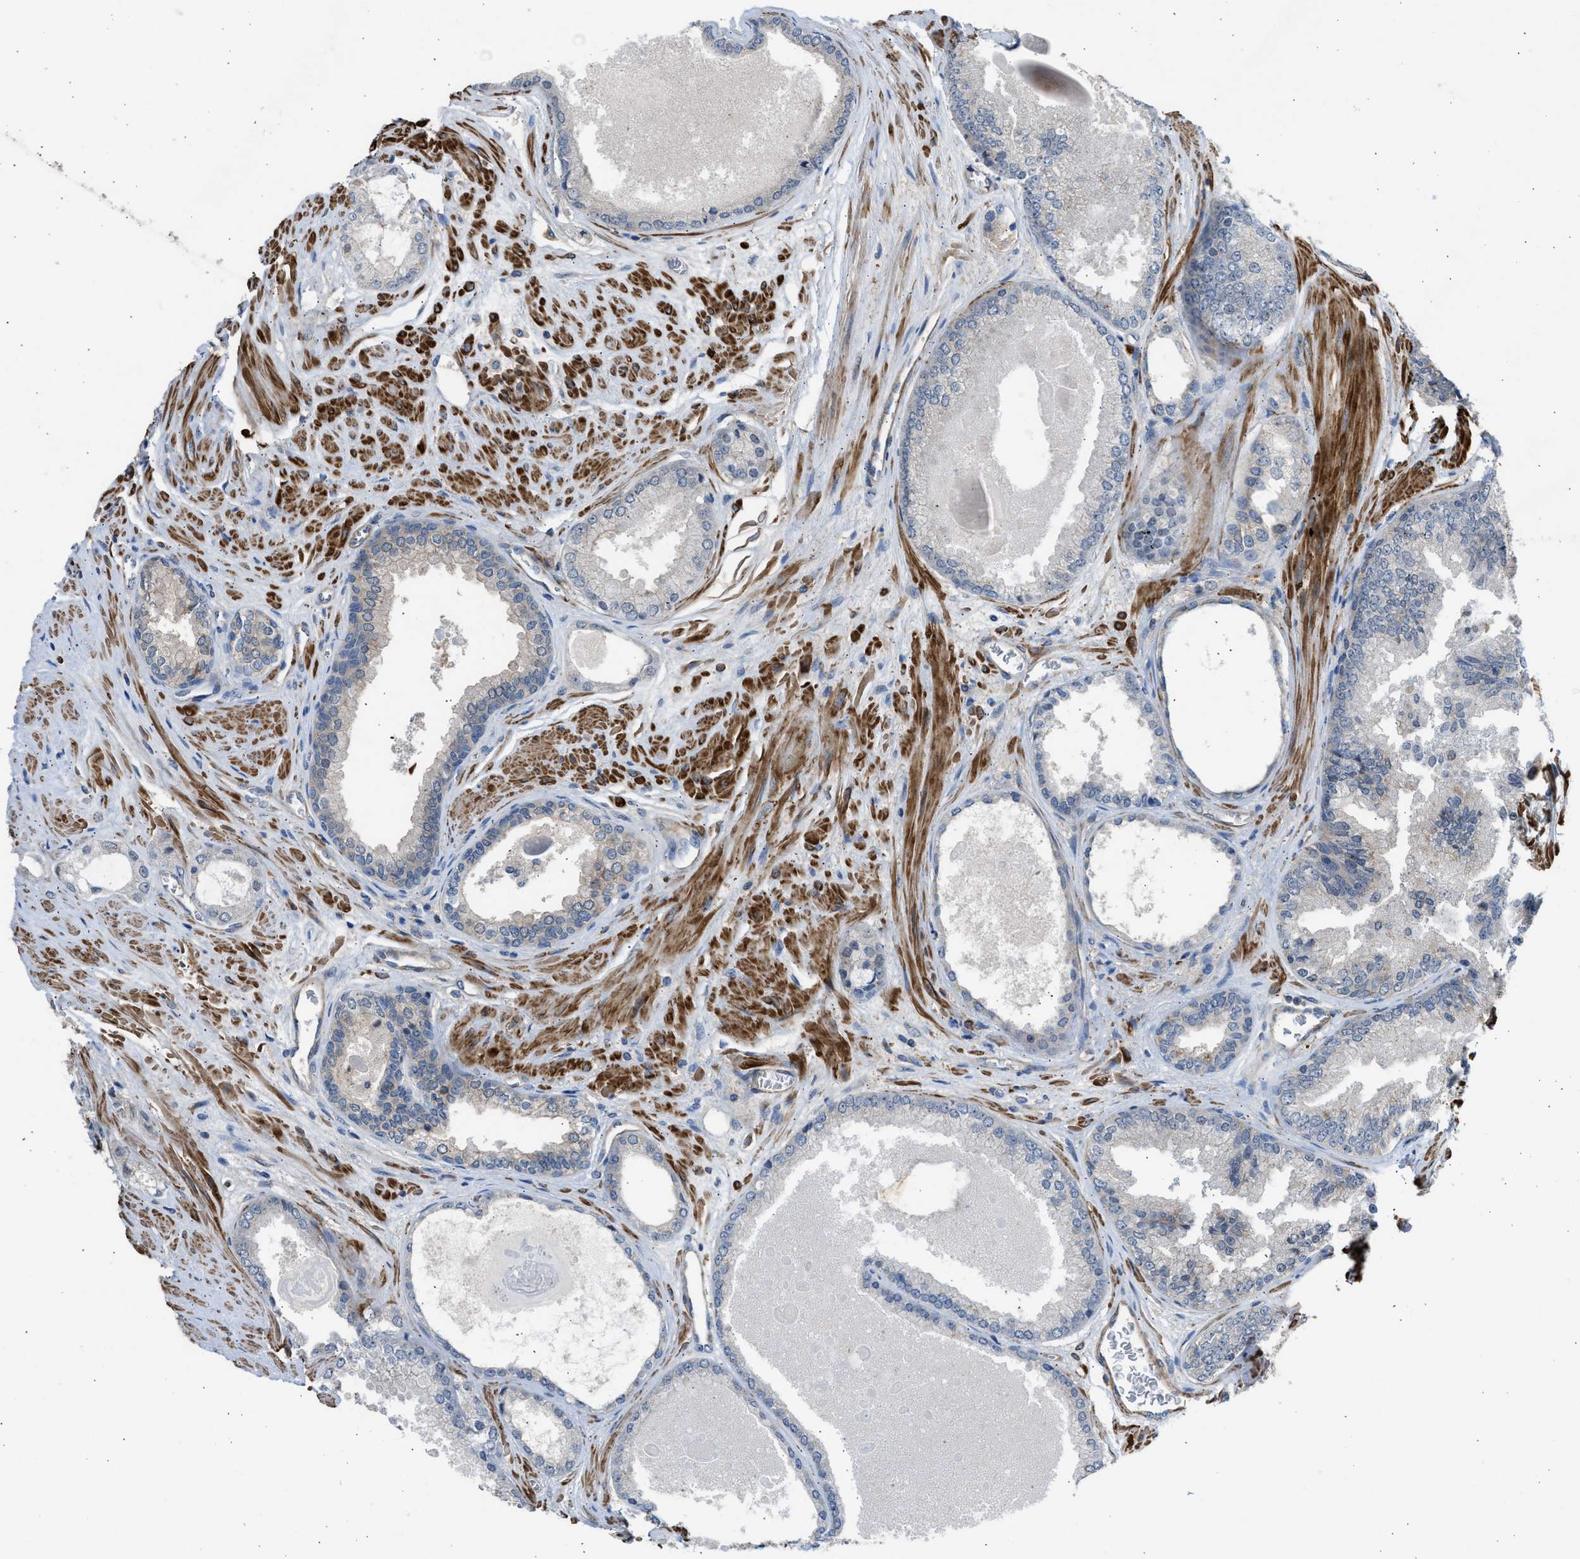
{"staining": {"intensity": "negative", "quantity": "none", "location": "none"}, "tissue": "prostate cancer", "cell_type": "Tumor cells", "image_type": "cancer", "snomed": [{"axis": "morphology", "description": "Adenocarcinoma, High grade"}, {"axis": "topography", "description": "Prostate"}], "caption": "The micrograph exhibits no staining of tumor cells in prostate cancer (high-grade adenocarcinoma).", "gene": "PCNX3", "patient": {"sex": "male", "age": 65}}